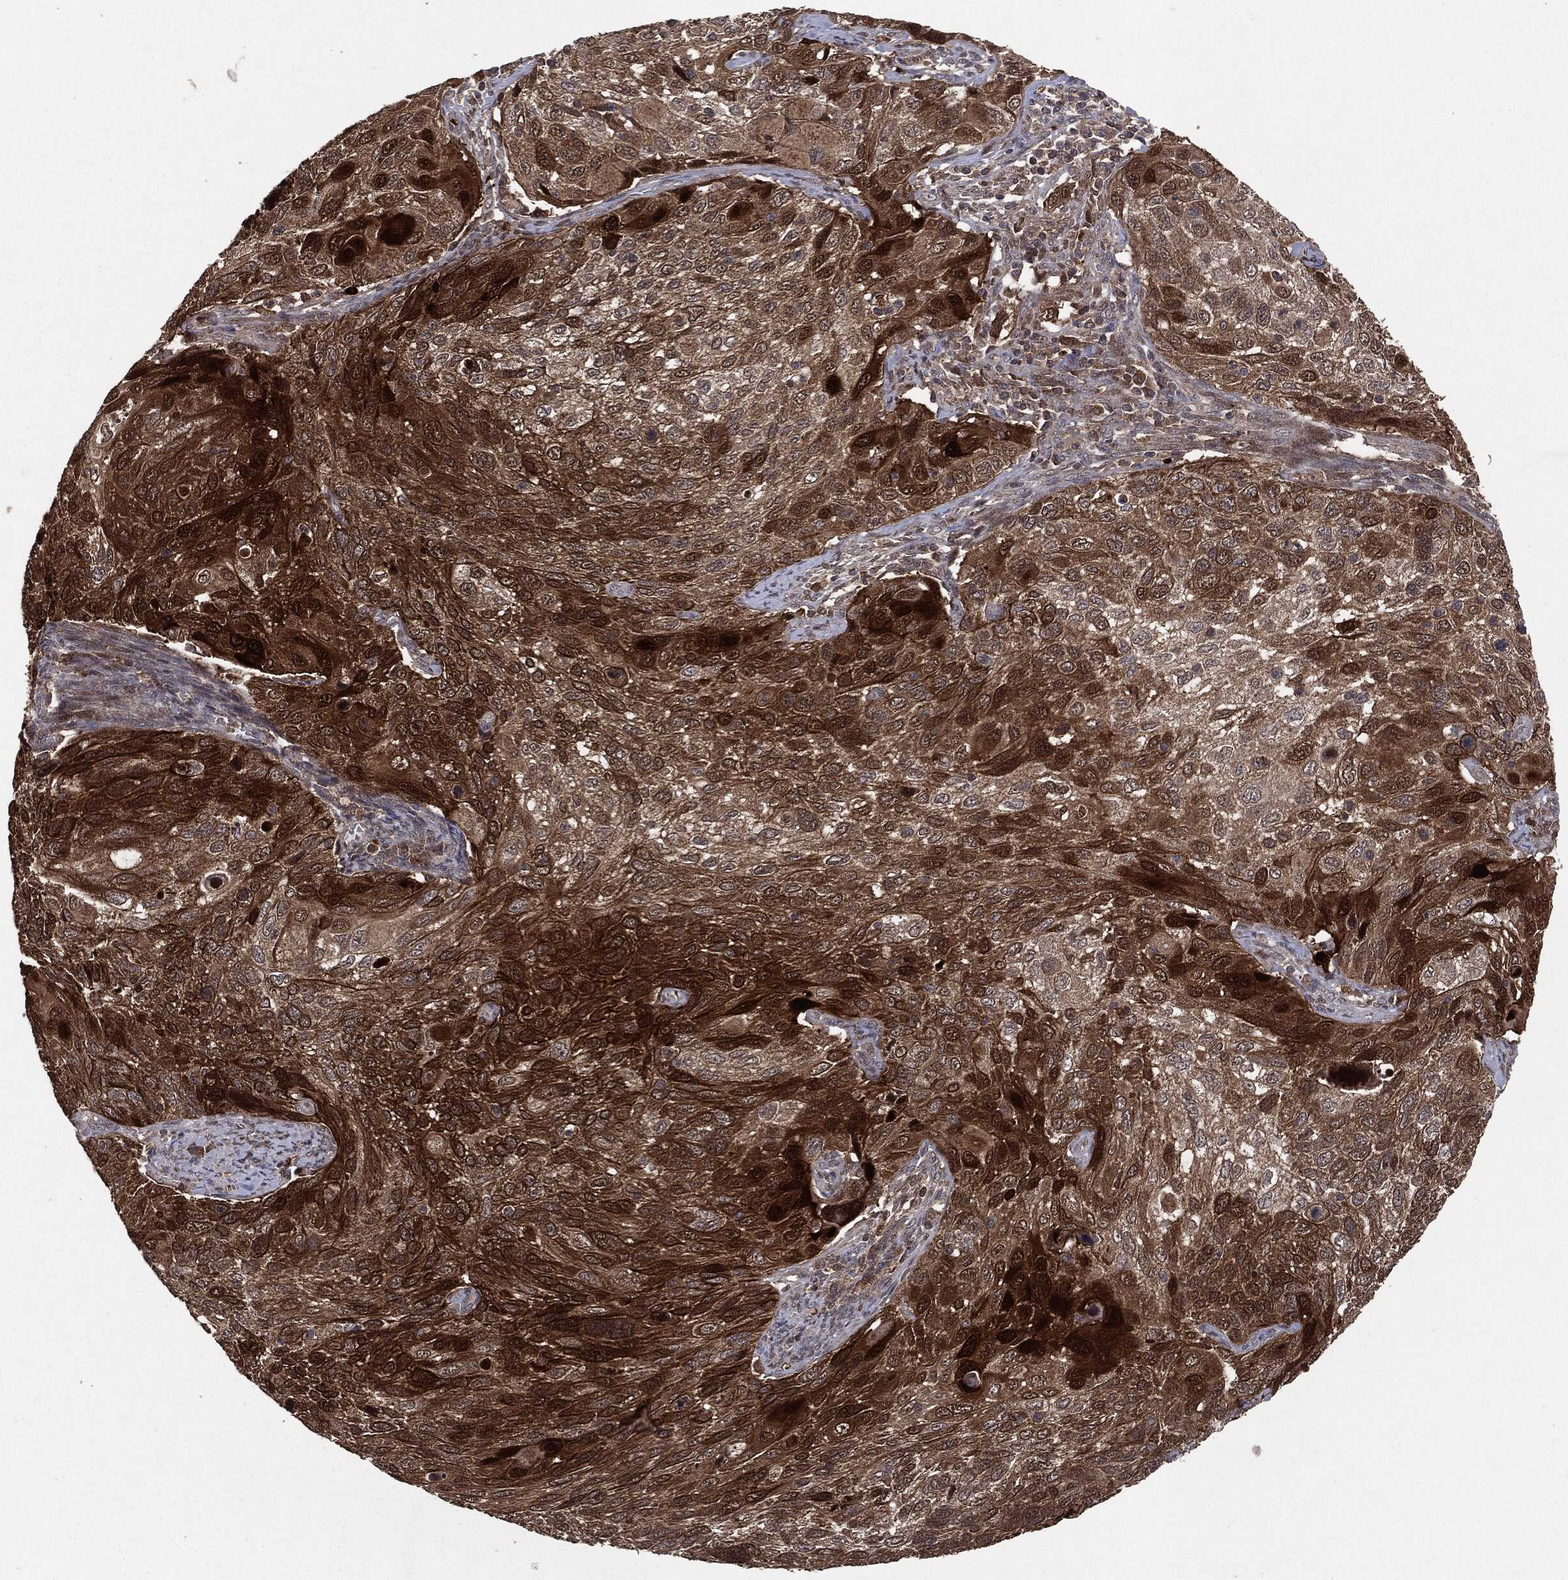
{"staining": {"intensity": "strong", "quantity": "25%-75%", "location": "cytoplasmic/membranous"}, "tissue": "cervical cancer", "cell_type": "Tumor cells", "image_type": "cancer", "snomed": [{"axis": "morphology", "description": "Squamous cell carcinoma, NOS"}, {"axis": "topography", "description": "Cervix"}], "caption": "A high-resolution image shows immunohistochemistry staining of squamous cell carcinoma (cervical), which demonstrates strong cytoplasmic/membranous expression in about 25%-75% of tumor cells.", "gene": "MTOR", "patient": {"sex": "female", "age": 70}}